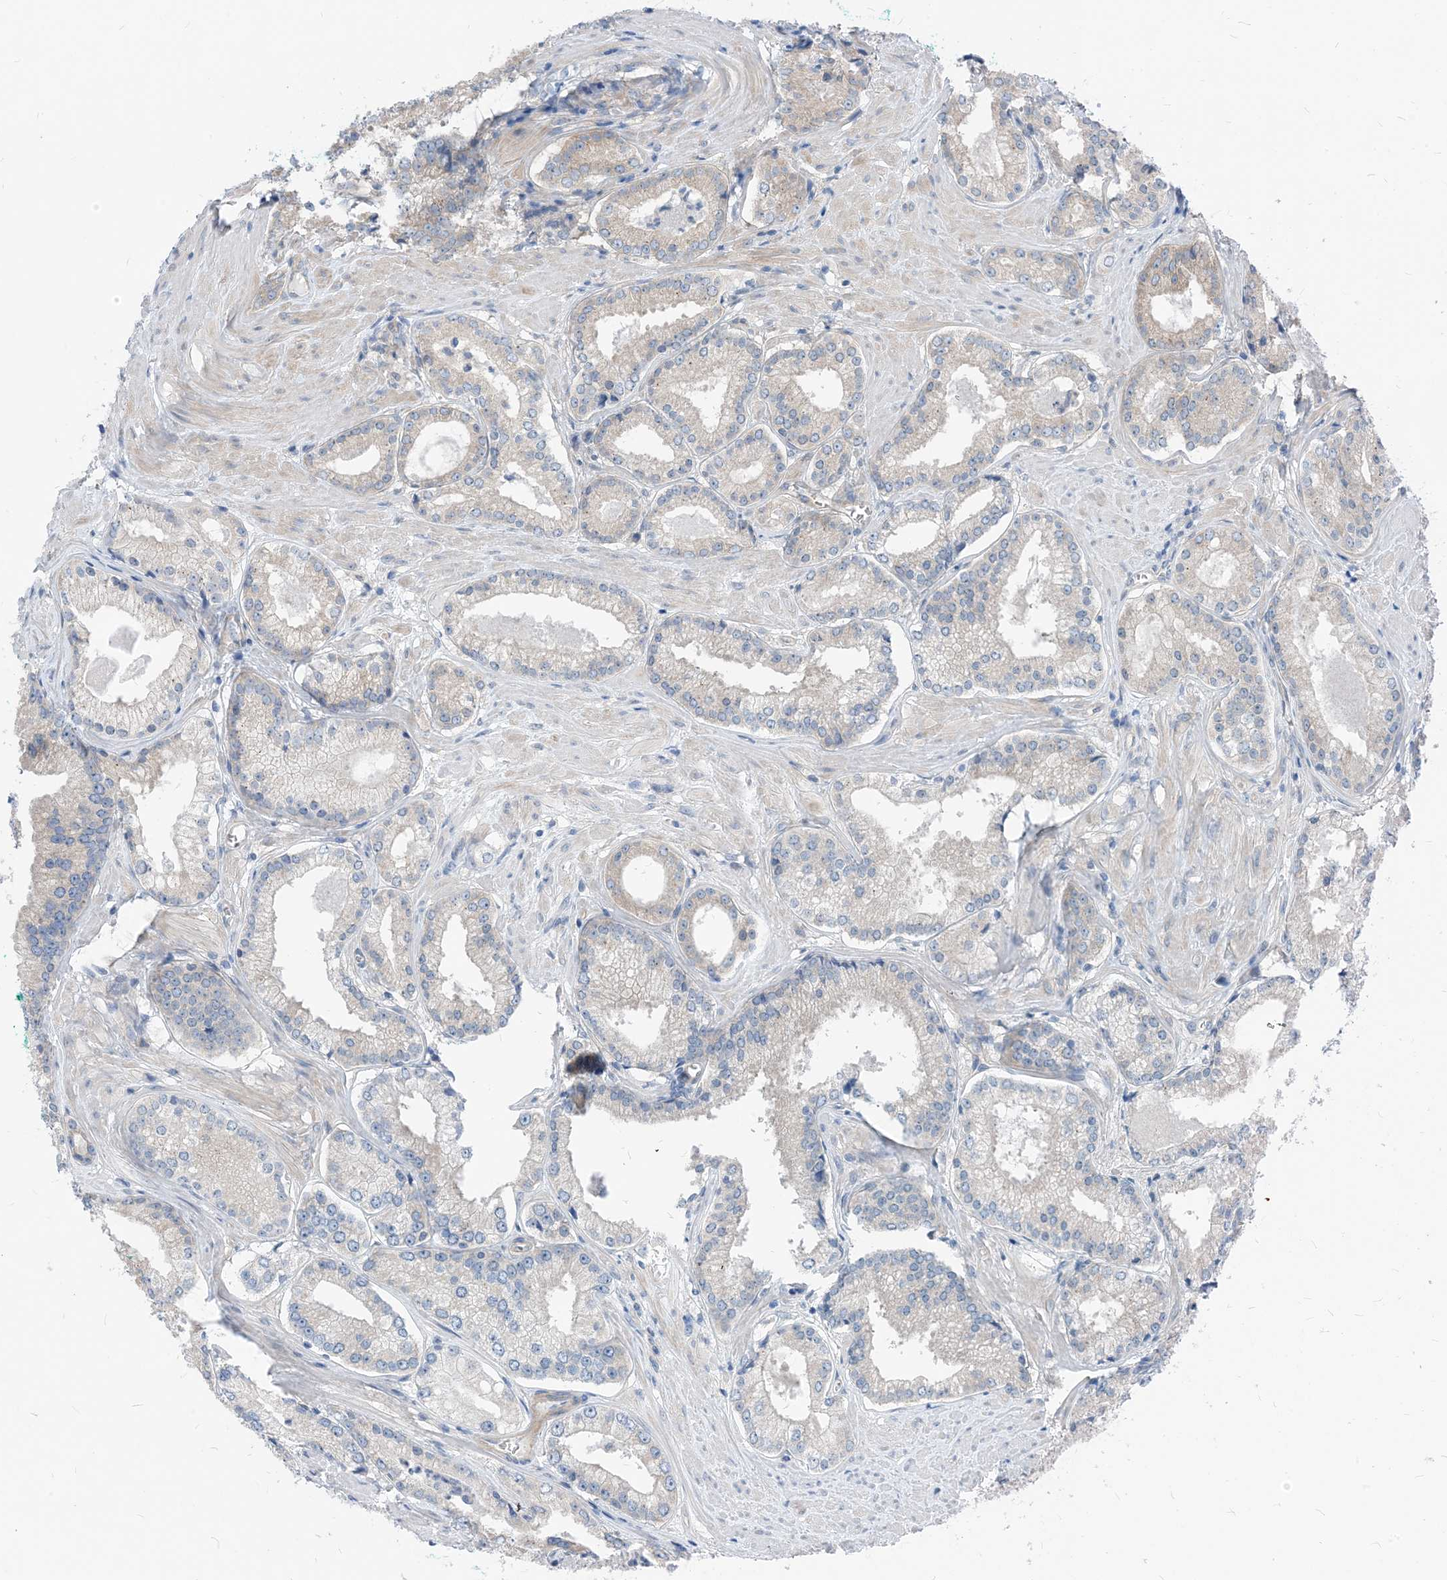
{"staining": {"intensity": "weak", "quantity": "<25%", "location": "cytoplasmic/membranous"}, "tissue": "prostate cancer", "cell_type": "Tumor cells", "image_type": "cancer", "snomed": [{"axis": "morphology", "description": "Adenocarcinoma, Low grade"}, {"axis": "topography", "description": "Prostate"}], "caption": "This is a histopathology image of IHC staining of prostate cancer, which shows no expression in tumor cells. Nuclei are stained in blue.", "gene": "PLEKHA3", "patient": {"sex": "male", "age": 54}}